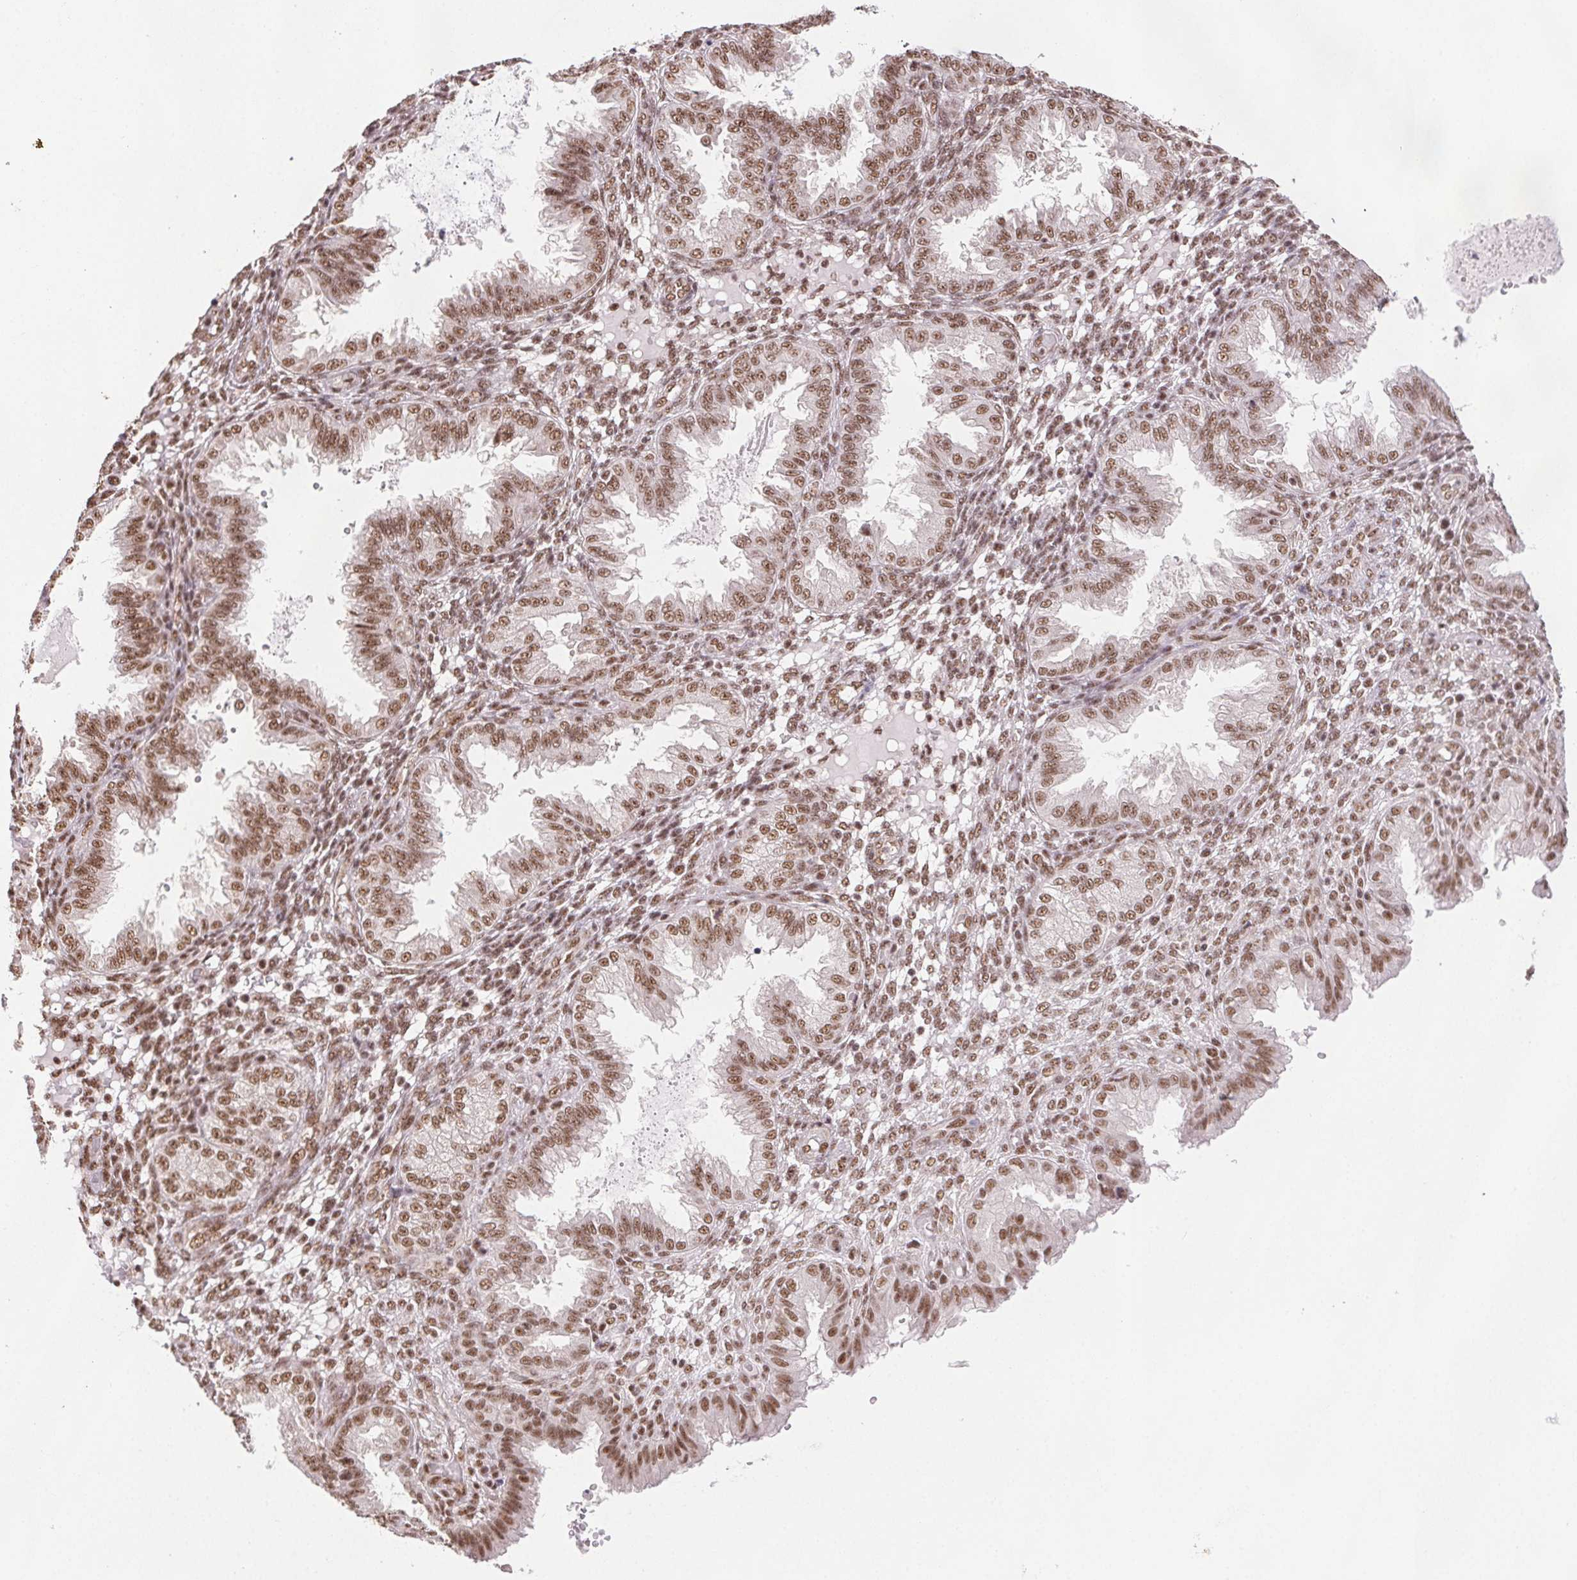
{"staining": {"intensity": "weak", "quantity": "25%-75%", "location": "nuclear"}, "tissue": "endometrium", "cell_type": "Cells in endometrial stroma", "image_type": "normal", "snomed": [{"axis": "morphology", "description": "Normal tissue, NOS"}, {"axis": "topography", "description": "Endometrium"}], "caption": "Brown immunohistochemical staining in unremarkable human endometrium demonstrates weak nuclear expression in approximately 25%-75% of cells in endometrial stroma.", "gene": "IK", "patient": {"sex": "female", "age": 33}}